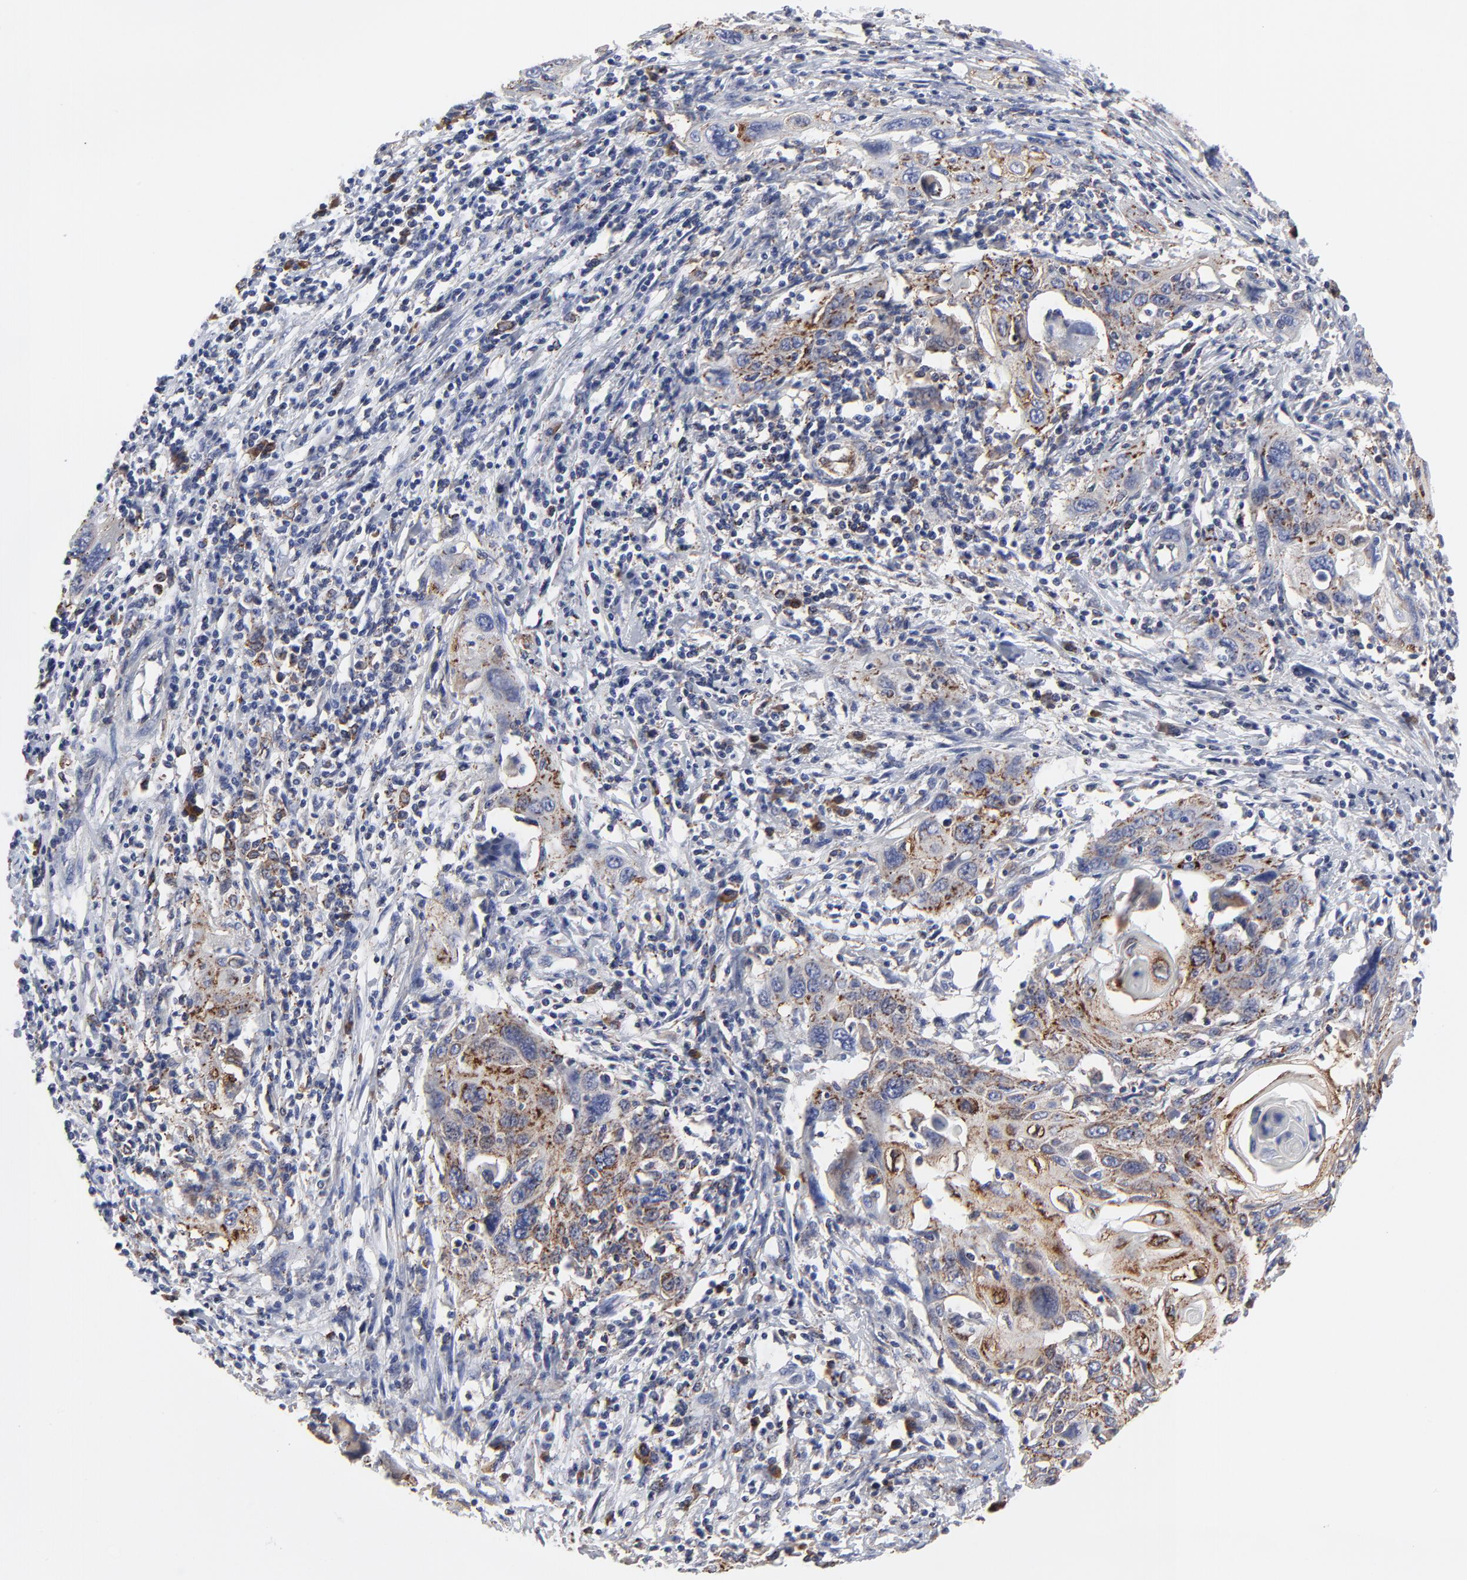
{"staining": {"intensity": "moderate", "quantity": "25%-75%", "location": "cytoplasmic/membranous"}, "tissue": "cervical cancer", "cell_type": "Tumor cells", "image_type": "cancer", "snomed": [{"axis": "morphology", "description": "Squamous cell carcinoma, NOS"}, {"axis": "topography", "description": "Cervix"}], "caption": "A medium amount of moderate cytoplasmic/membranous expression is identified in approximately 25%-75% of tumor cells in squamous cell carcinoma (cervical) tissue.", "gene": "TRIM22", "patient": {"sex": "female", "age": 54}}